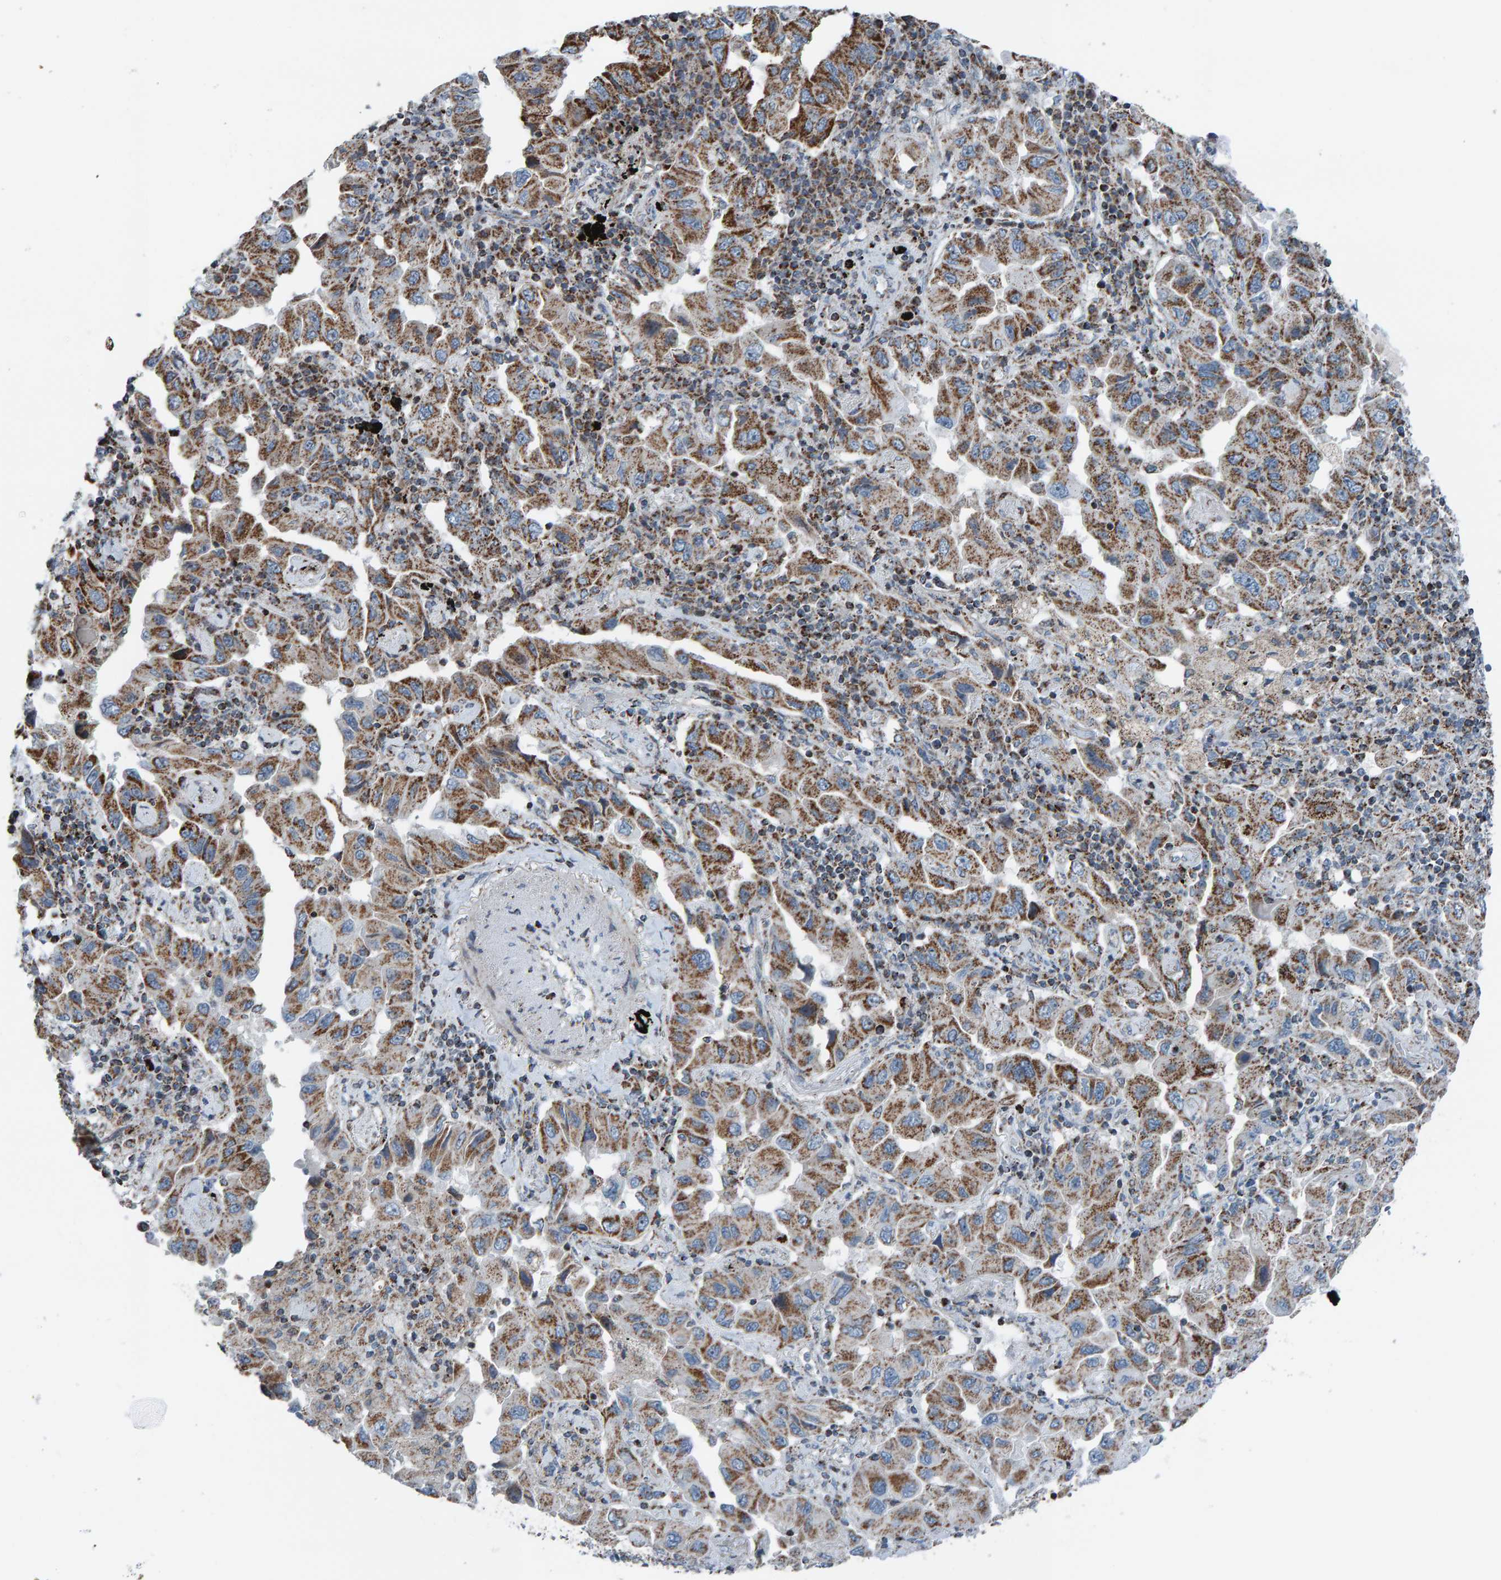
{"staining": {"intensity": "strong", "quantity": ">75%", "location": "cytoplasmic/membranous"}, "tissue": "lung cancer", "cell_type": "Tumor cells", "image_type": "cancer", "snomed": [{"axis": "morphology", "description": "Adenocarcinoma, NOS"}, {"axis": "topography", "description": "Lung"}], "caption": "Strong cytoplasmic/membranous staining is seen in about >75% of tumor cells in lung adenocarcinoma. (DAB = brown stain, brightfield microscopy at high magnification).", "gene": "ZNF48", "patient": {"sex": "female", "age": 65}}